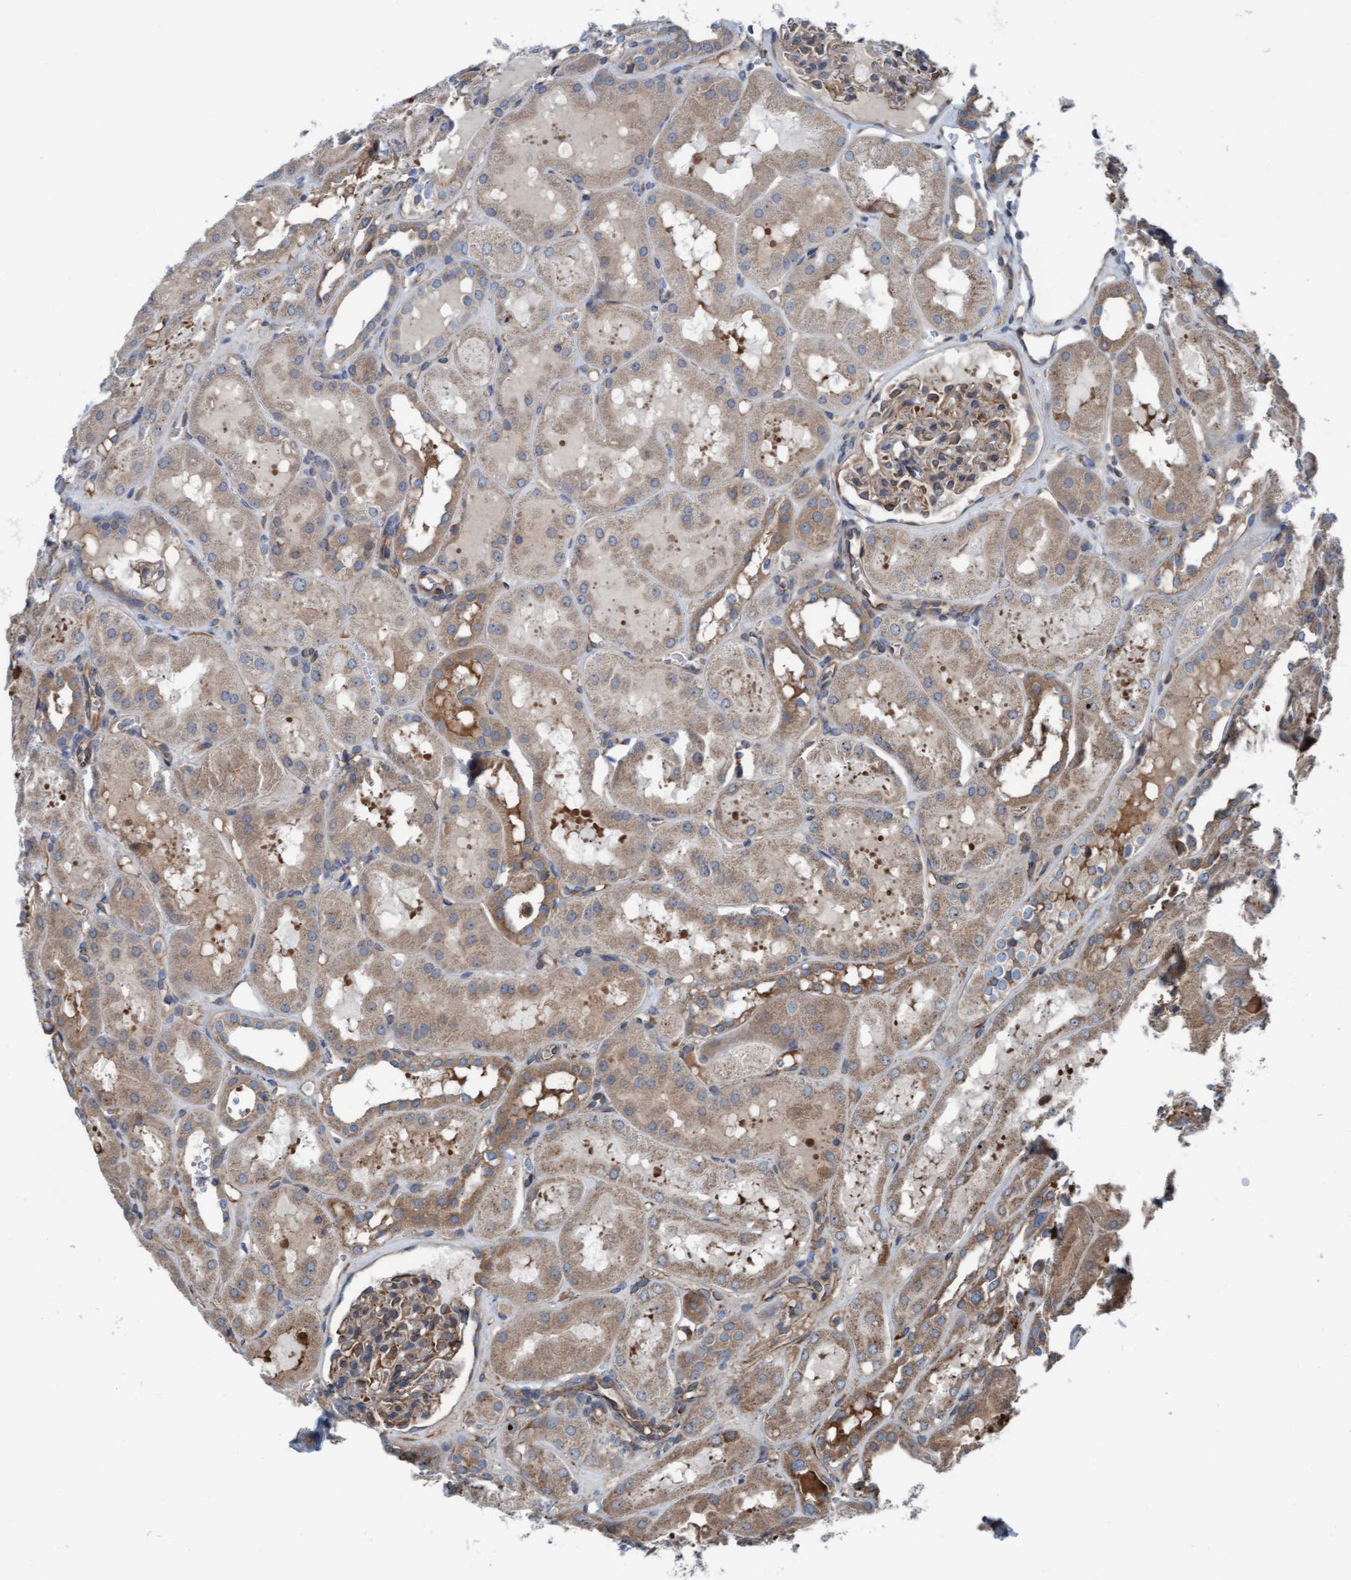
{"staining": {"intensity": "weak", "quantity": "25%-75%", "location": "cytoplasmic/membranous"}, "tissue": "kidney", "cell_type": "Cells in glomeruli", "image_type": "normal", "snomed": [{"axis": "morphology", "description": "Normal tissue, NOS"}, {"axis": "topography", "description": "Kidney"}, {"axis": "topography", "description": "Urinary bladder"}], "caption": "Protein staining shows weak cytoplasmic/membranous positivity in approximately 25%-75% of cells in glomeruli in unremarkable kidney. (DAB (3,3'-diaminobenzidine) IHC, brown staining for protein, blue staining for nuclei).", "gene": "RAP1GAP2", "patient": {"sex": "male", "age": 16}}